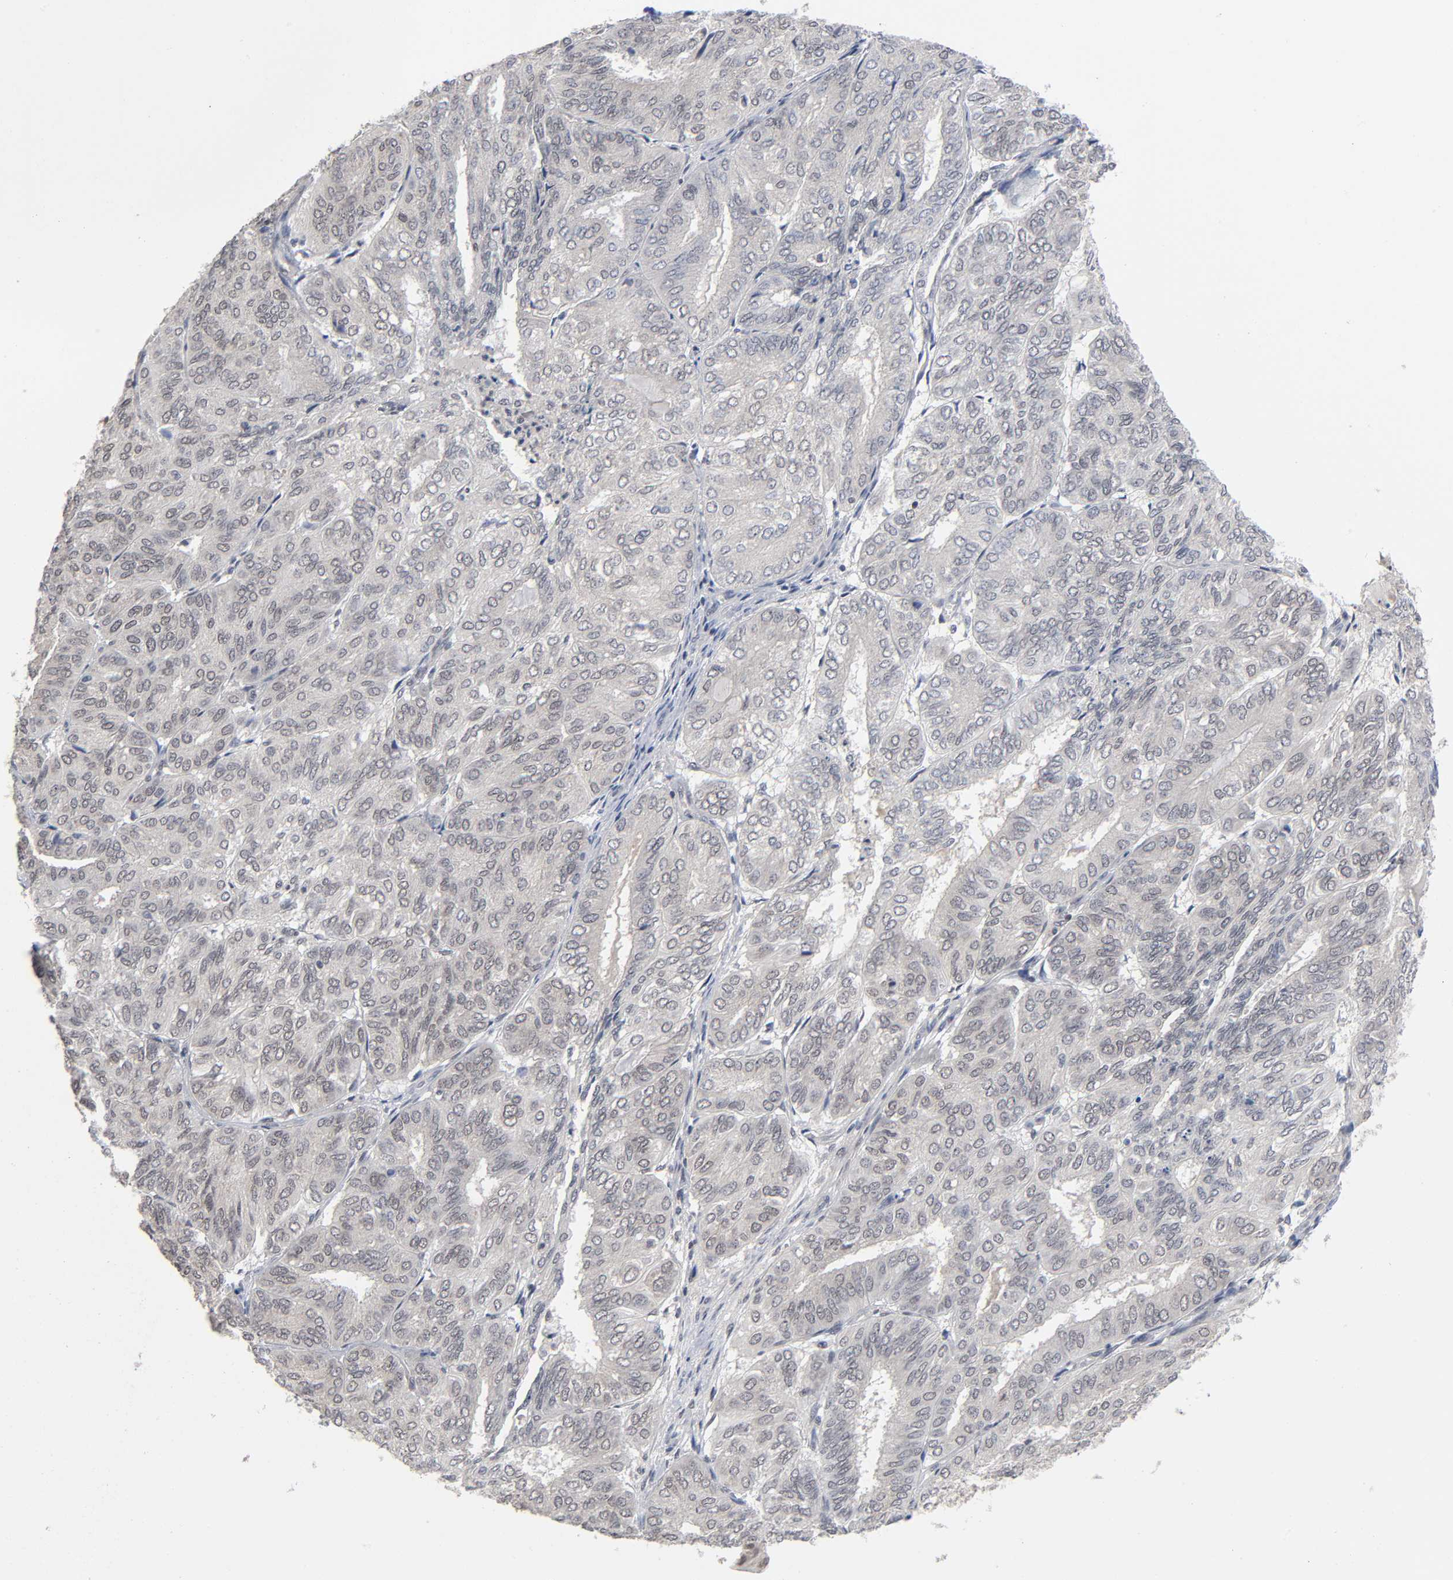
{"staining": {"intensity": "weak", "quantity": ">75%", "location": "cytoplasmic/membranous,nuclear"}, "tissue": "endometrial cancer", "cell_type": "Tumor cells", "image_type": "cancer", "snomed": [{"axis": "morphology", "description": "Adenocarcinoma, NOS"}, {"axis": "topography", "description": "Uterus"}], "caption": "Endometrial adenocarcinoma stained with a brown dye shows weak cytoplasmic/membranous and nuclear positive expression in about >75% of tumor cells.", "gene": "ZNF384", "patient": {"sex": "female", "age": 60}}